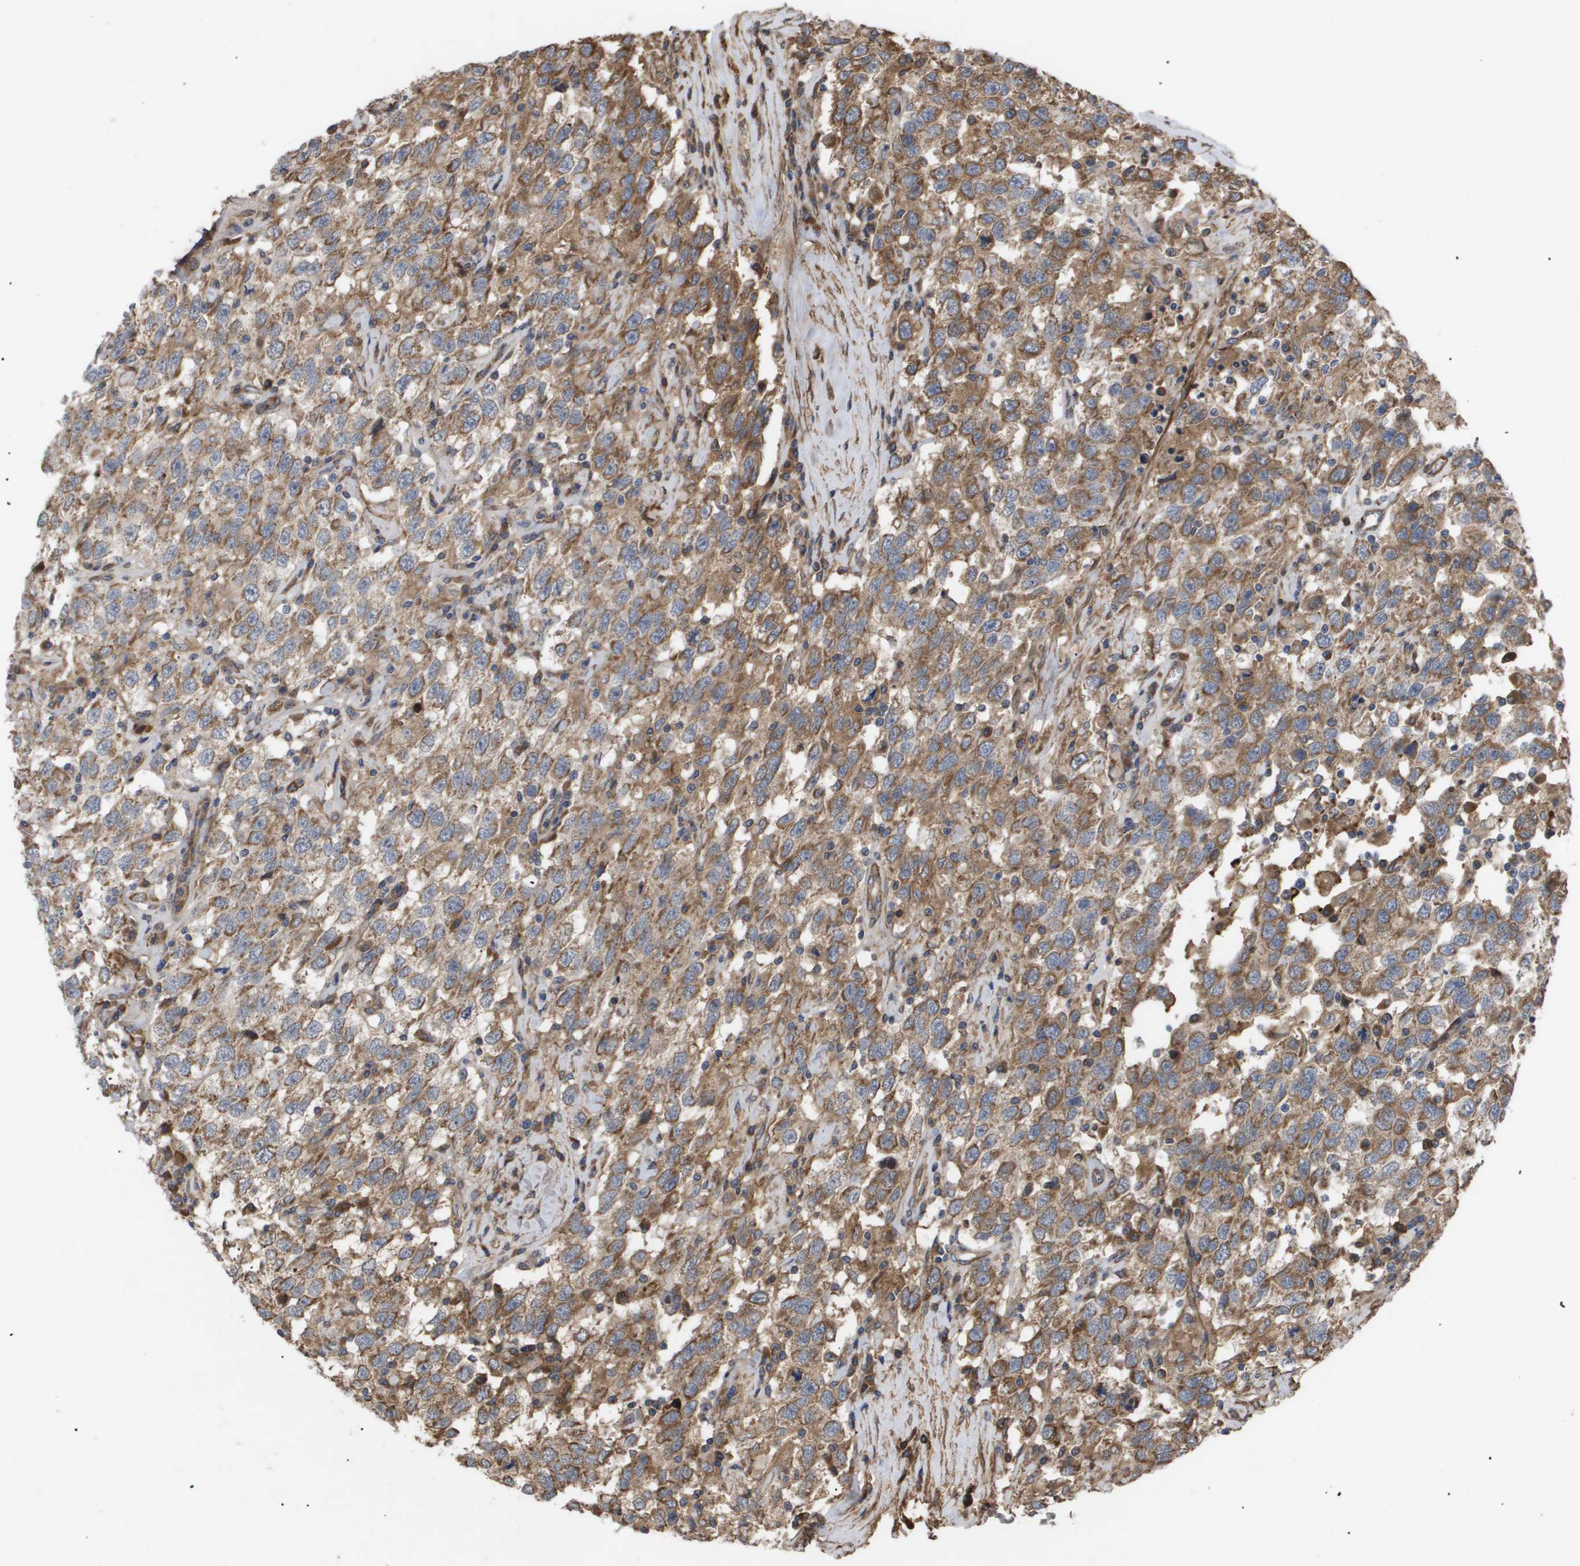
{"staining": {"intensity": "moderate", "quantity": ">75%", "location": "cytoplasmic/membranous"}, "tissue": "testis cancer", "cell_type": "Tumor cells", "image_type": "cancer", "snomed": [{"axis": "morphology", "description": "Seminoma, NOS"}, {"axis": "topography", "description": "Testis"}], "caption": "Approximately >75% of tumor cells in human seminoma (testis) show moderate cytoplasmic/membranous protein staining as visualized by brown immunohistochemical staining.", "gene": "TNS1", "patient": {"sex": "male", "age": 41}}